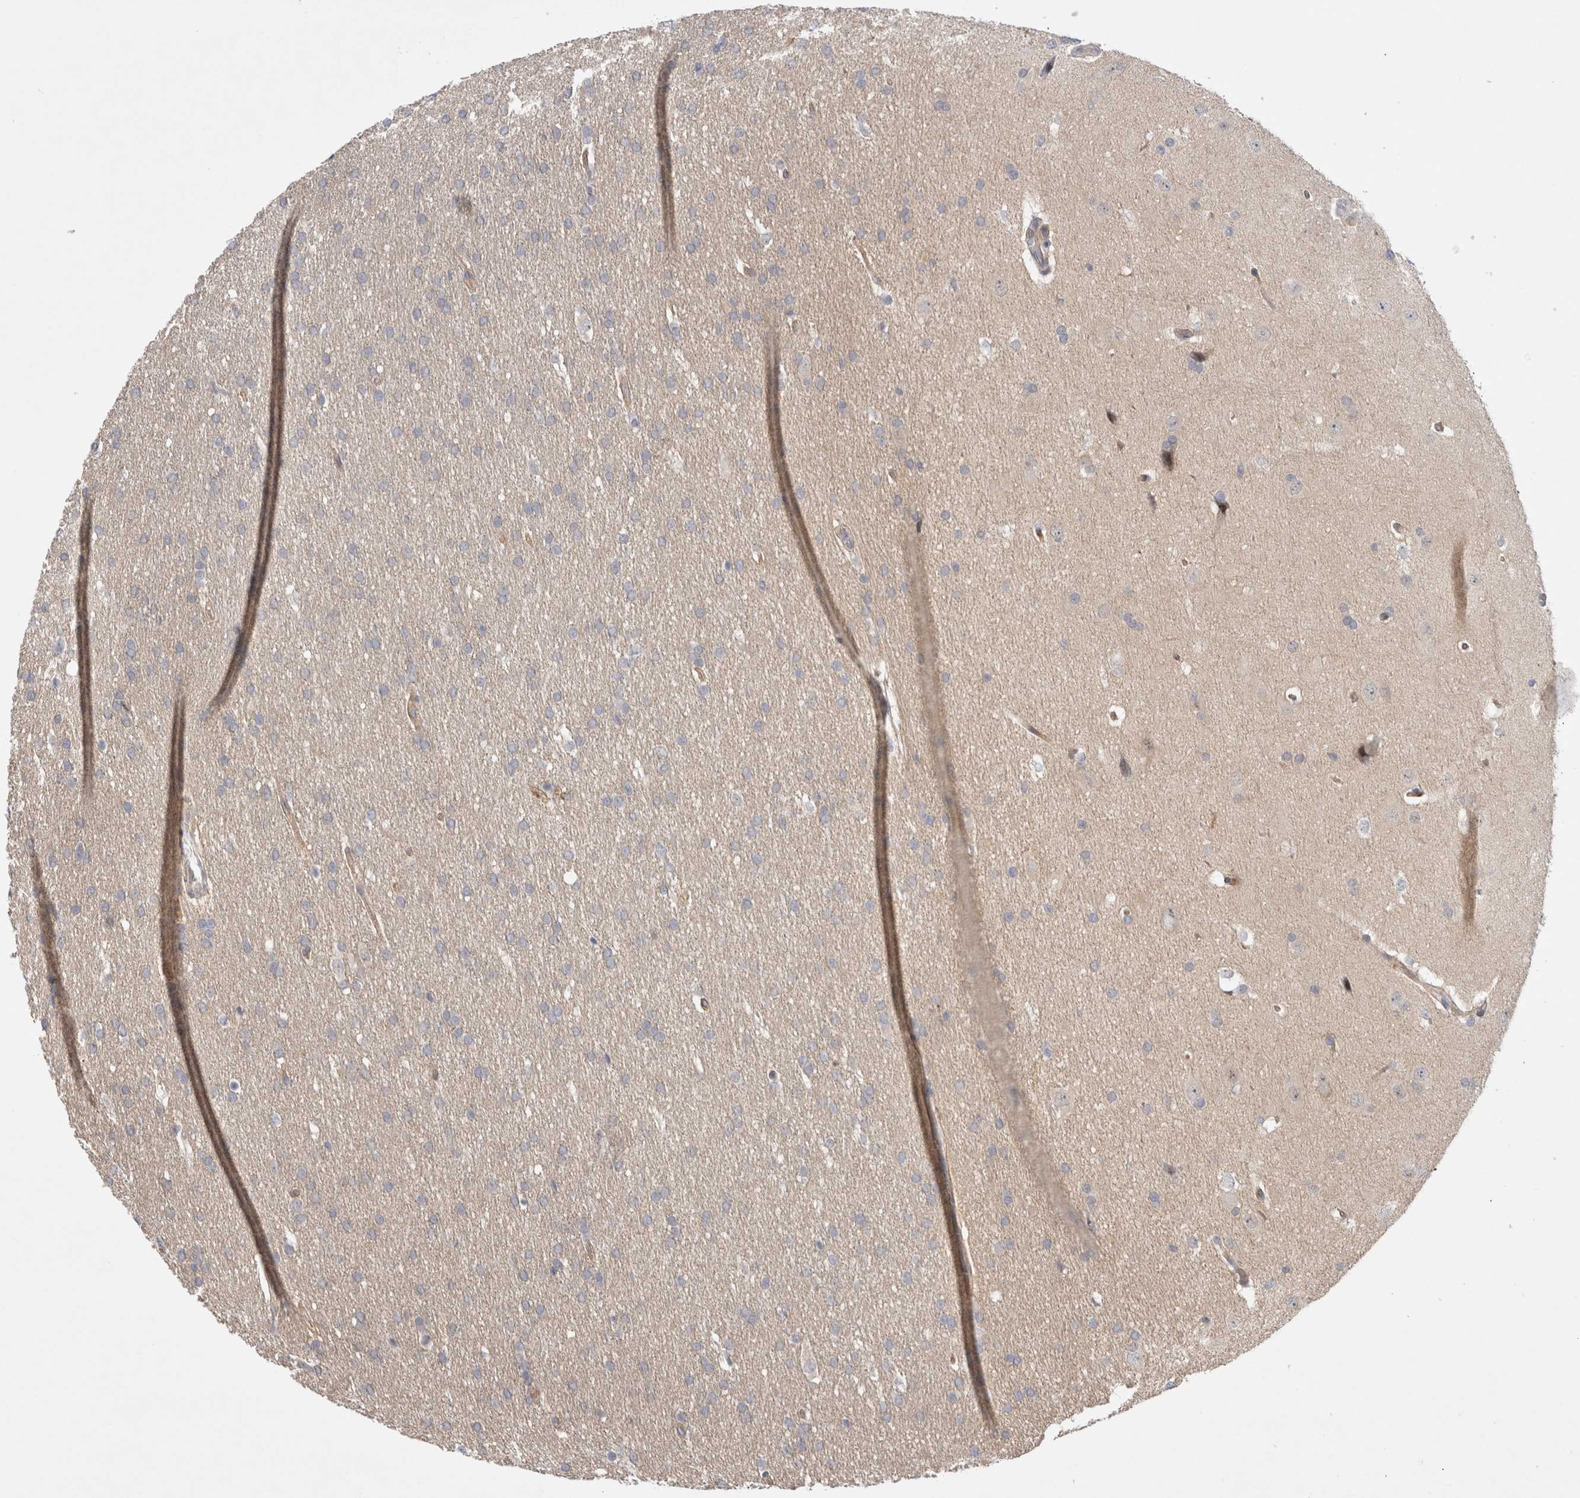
{"staining": {"intensity": "weak", "quantity": "<25%", "location": "cytoplasmic/membranous"}, "tissue": "glioma", "cell_type": "Tumor cells", "image_type": "cancer", "snomed": [{"axis": "morphology", "description": "Glioma, malignant, Low grade"}, {"axis": "topography", "description": "Brain"}], "caption": "Tumor cells are negative for protein expression in human glioma.", "gene": "CERS3", "patient": {"sex": "female", "age": 37}}